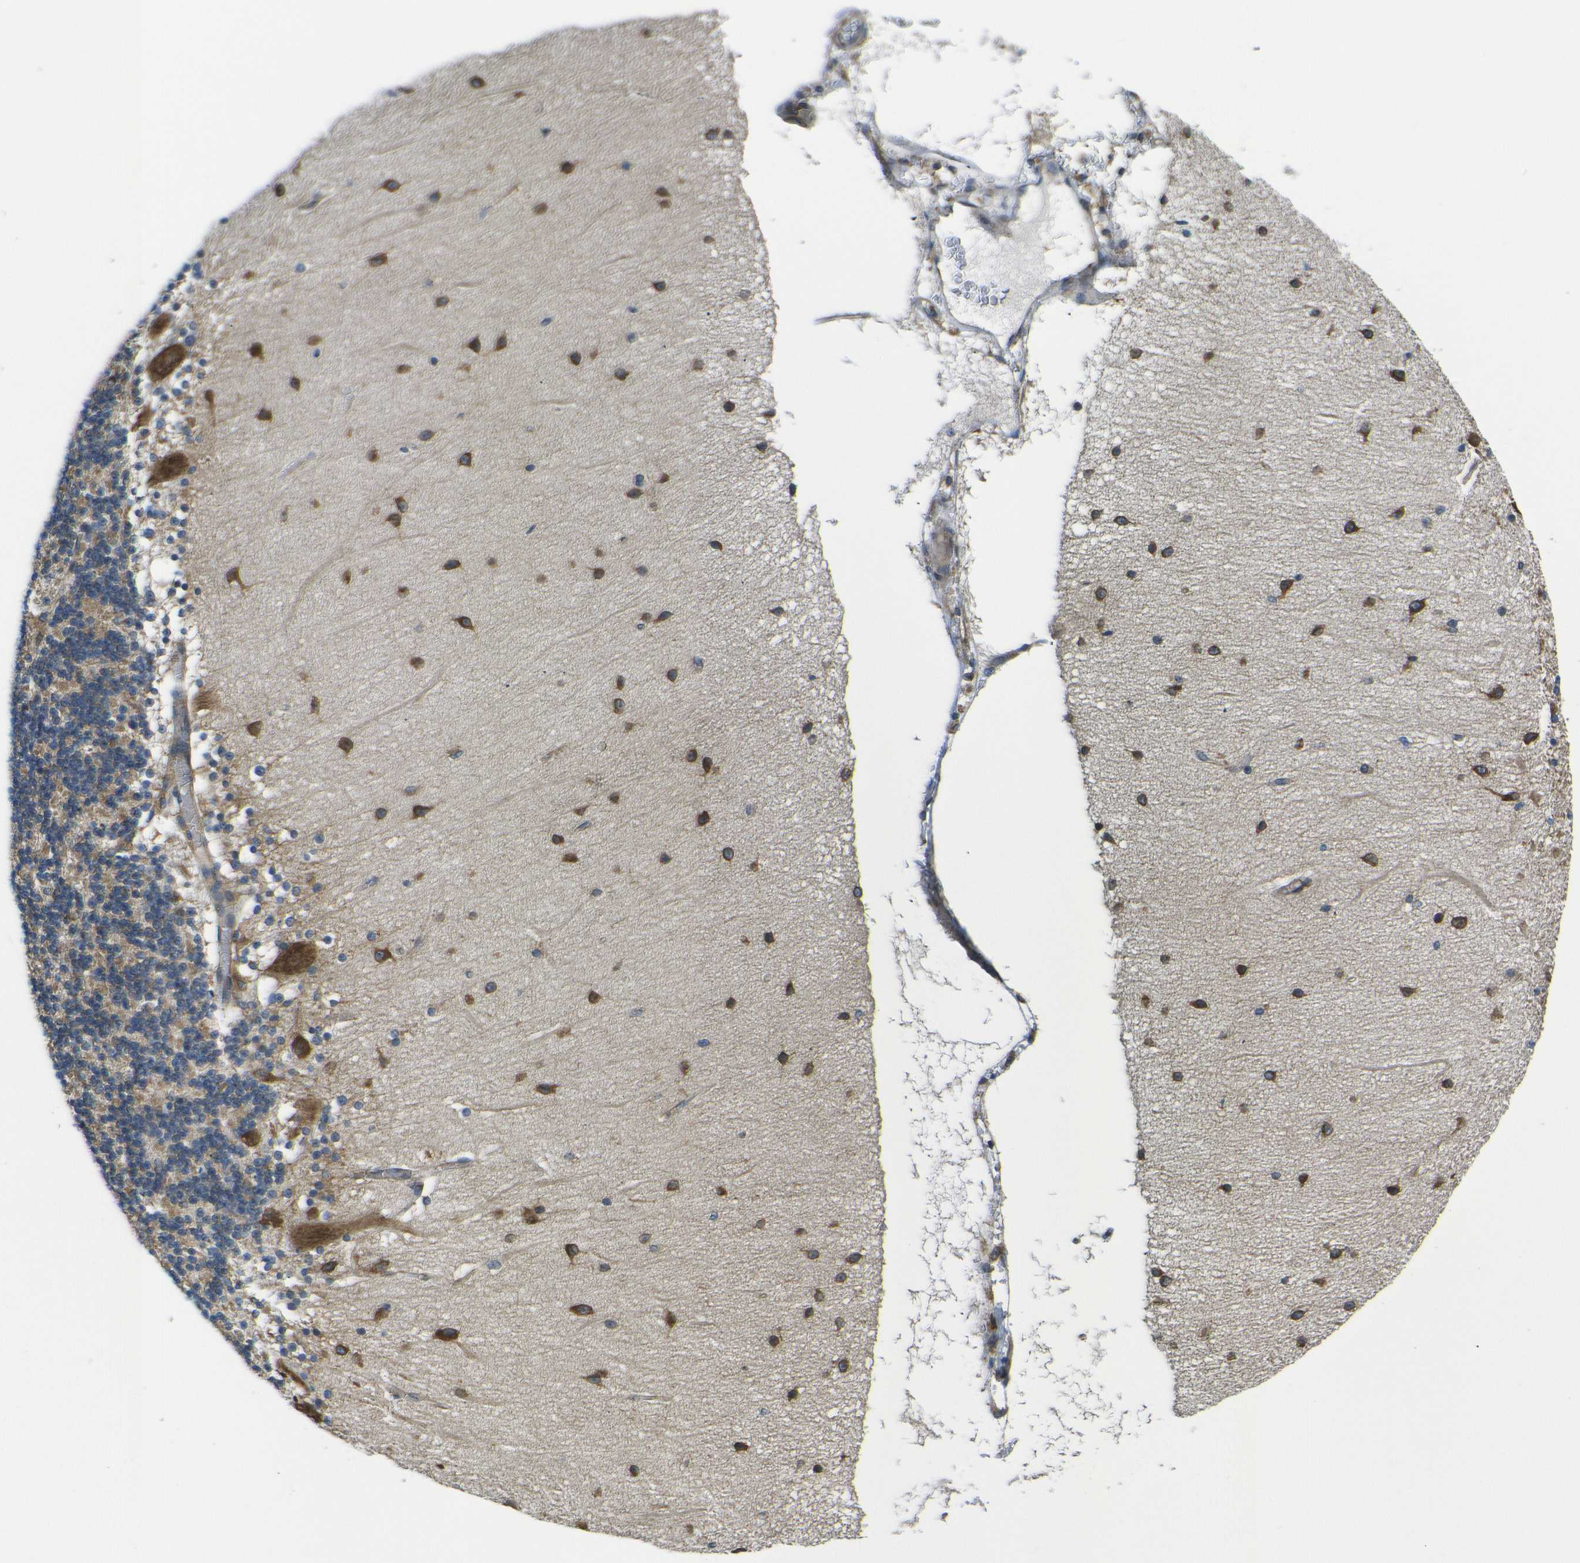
{"staining": {"intensity": "moderate", "quantity": ">75%", "location": "cytoplasmic/membranous"}, "tissue": "cerebellum", "cell_type": "Cells in granular layer", "image_type": "normal", "snomed": [{"axis": "morphology", "description": "Normal tissue, NOS"}, {"axis": "topography", "description": "Cerebellum"}], "caption": "Moderate cytoplasmic/membranous positivity for a protein is present in about >75% of cells in granular layer of benign cerebellum using IHC.", "gene": "RPSA", "patient": {"sex": "female", "age": 54}}